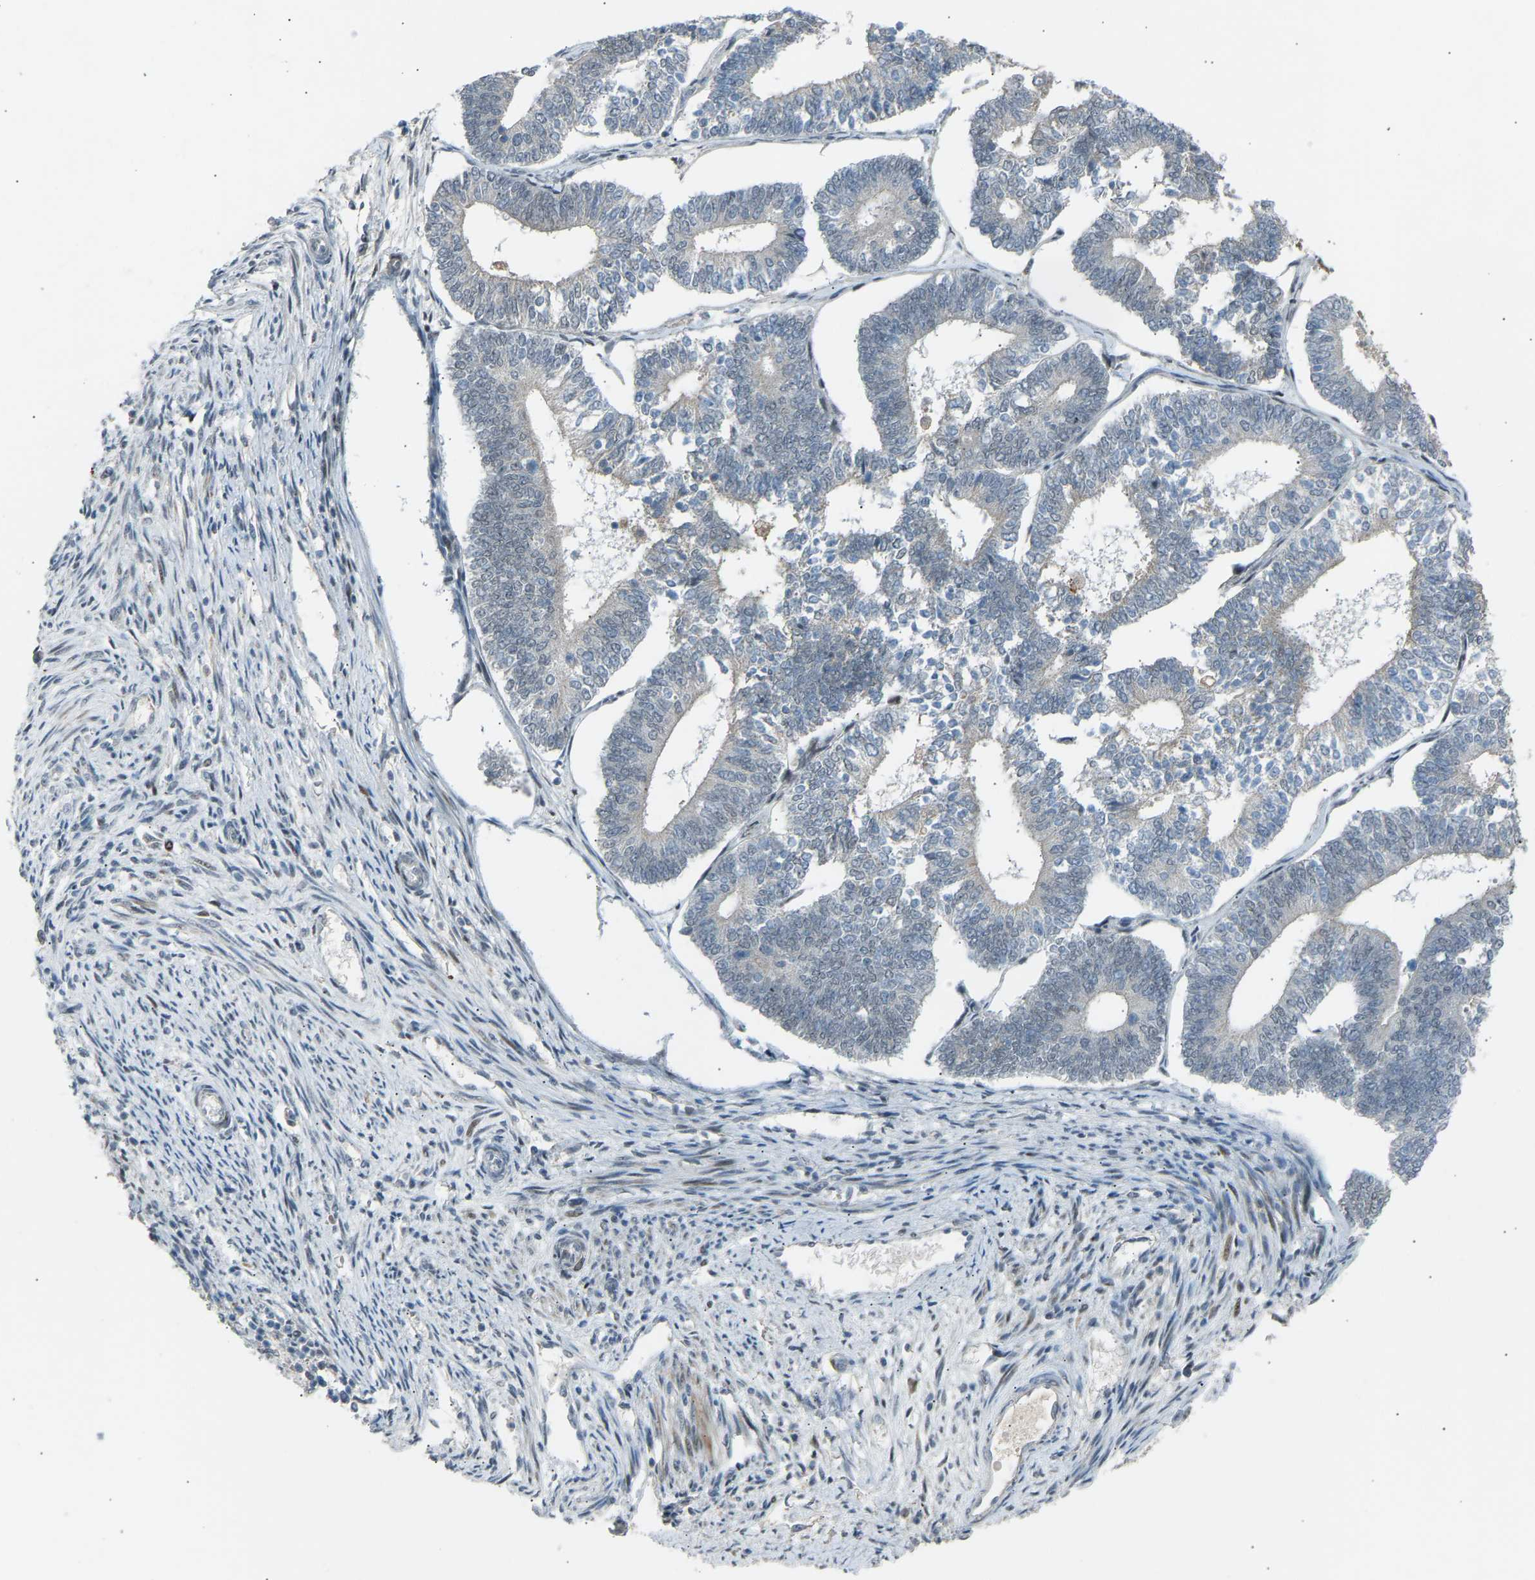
{"staining": {"intensity": "negative", "quantity": "none", "location": "none"}, "tissue": "endometrial cancer", "cell_type": "Tumor cells", "image_type": "cancer", "snomed": [{"axis": "morphology", "description": "Adenocarcinoma, NOS"}, {"axis": "topography", "description": "Endometrium"}], "caption": "High magnification brightfield microscopy of adenocarcinoma (endometrial) stained with DAB (brown) and counterstained with hematoxylin (blue): tumor cells show no significant staining.", "gene": "VPS41", "patient": {"sex": "female", "age": 70}}